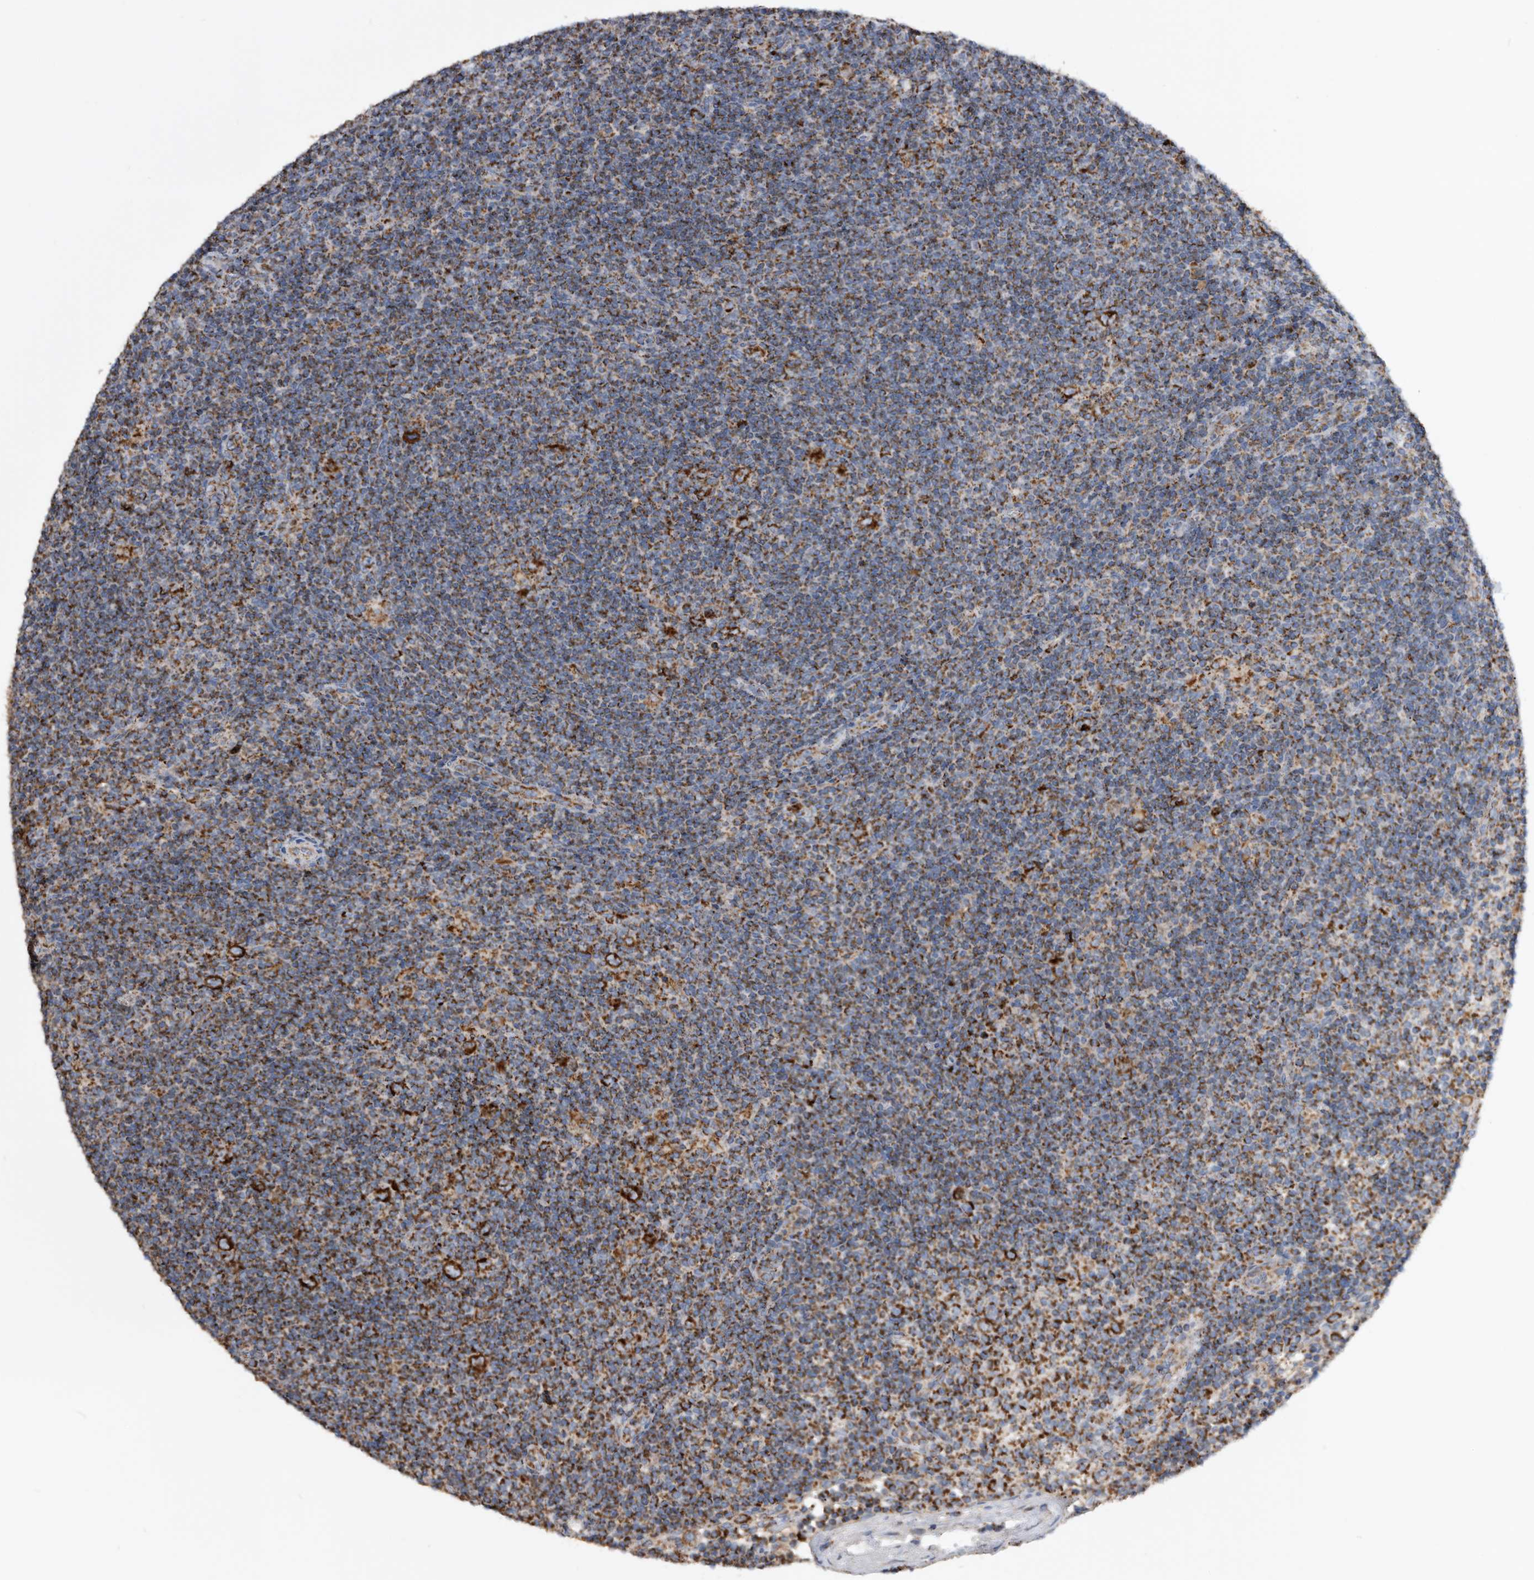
{"staining": {"intensity": "strong", "quantity": ">75%", "location": "cytoplasmic/membranous"}, "tissue": "lymphoma", "cell_type": "Tumor cells", "image_type": "cancer", "snomed": [{"axis": "morphology", "description": "Hodgkin's disease, NOS"}, {"axis": "topography", "description": "Lymph node"}], "caption": "DAB (3,3'-diaminobenzidine) immunohistochemical staining of human lymphoma exhibits strong cytoplasmic/membranous protein expression in about >75% of tumor cells. (IHC, brightfield microscopy, high magnification).", "gene": "WFDC1", "patient": {"sex": "female", "age": 57}}